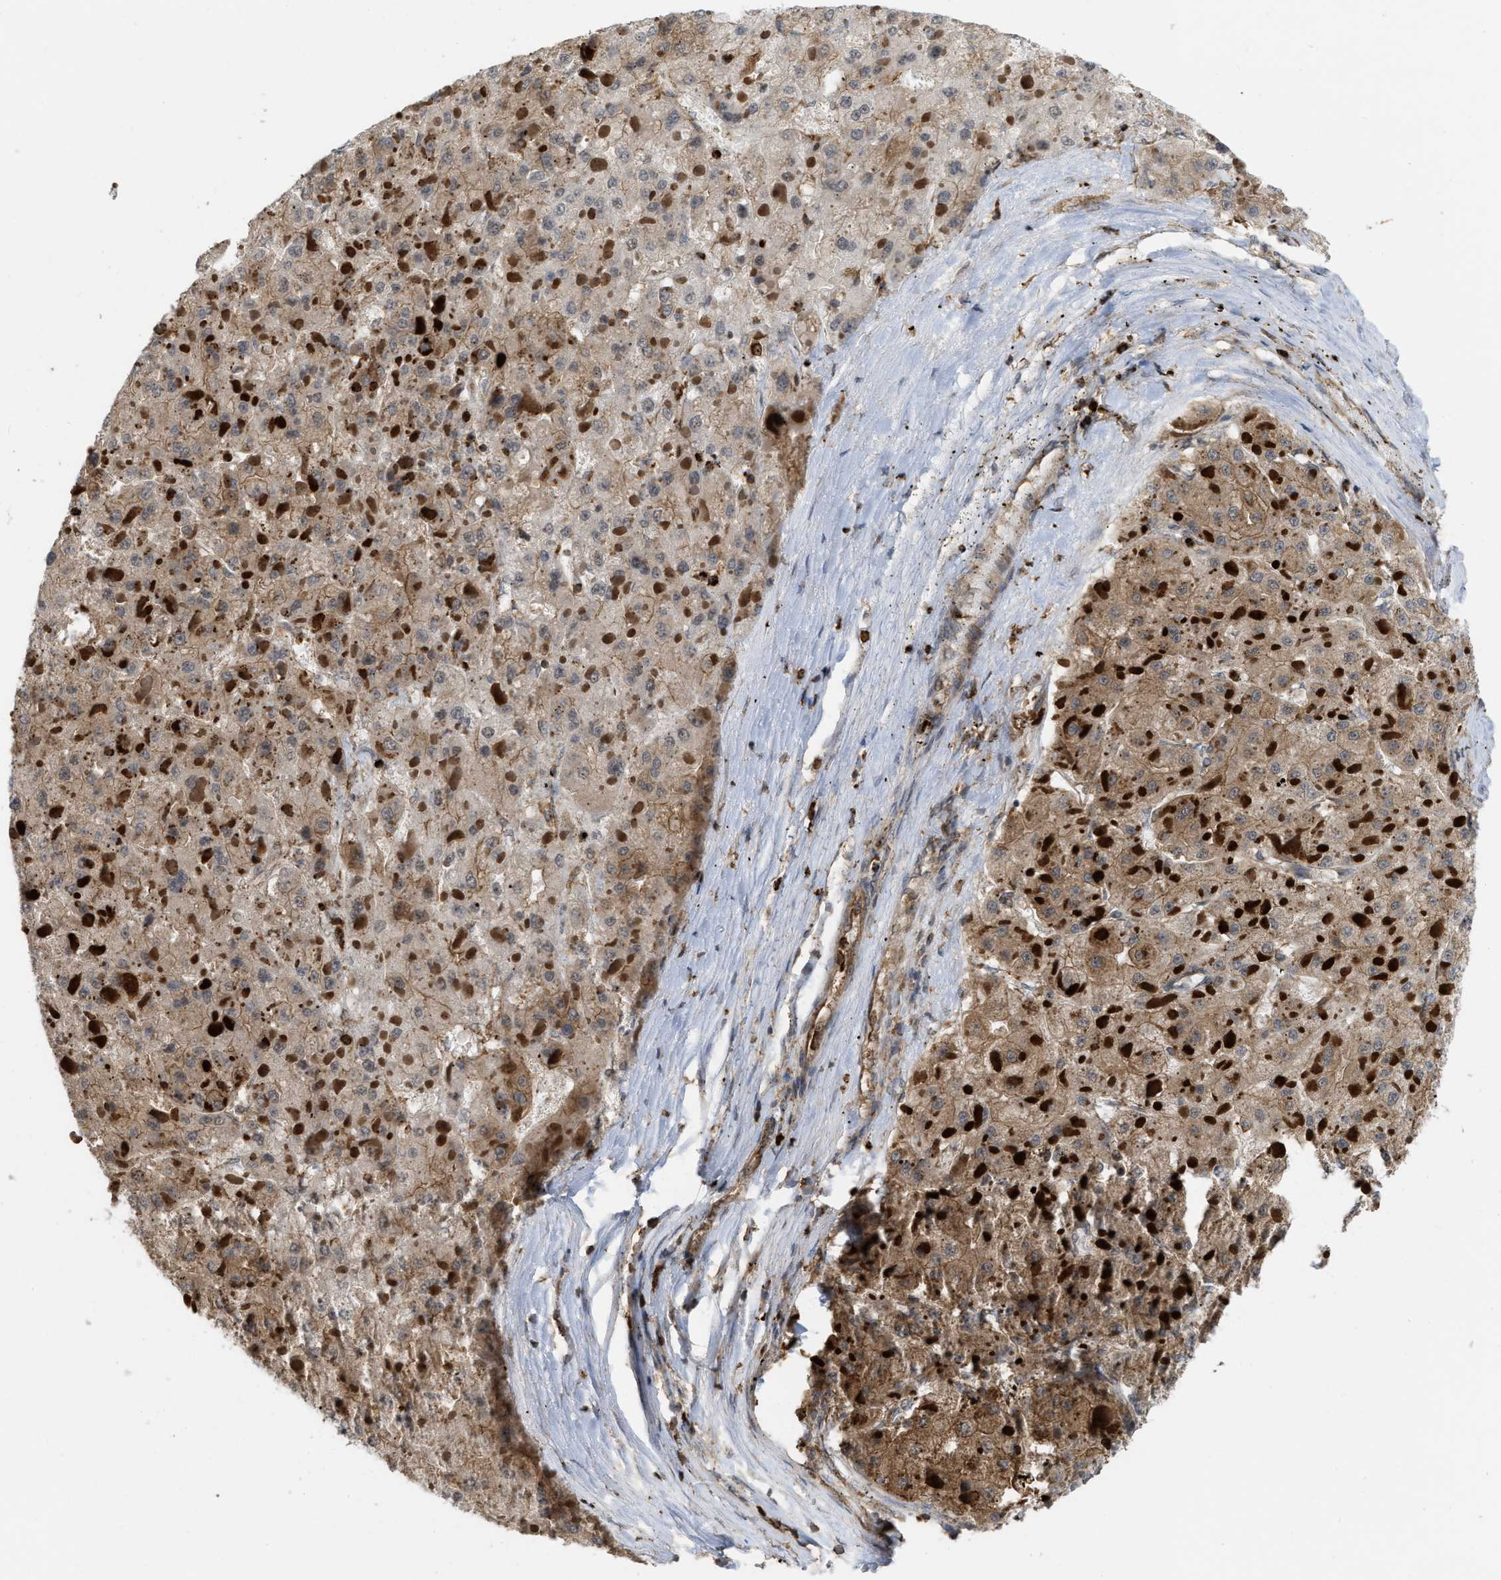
{"staining": {"intensity": "moderate", "quantity": ">75%", "location": "cytoplasmic/membranous"}, "tissue": "liver cancer", "cell_type": "Tumor cells", "image_type": "cancer", "snomed": [{"axis": "morphology", "description": "Carcinoma, Hepatocellular, NOS"}, {"axis": "topography", "description": "Liver"}], "caption": "Immunohistochemical staining of human liver cancer demonstrates medium levels of moderate cytoplasmic/membranous protein positivity in approximately >75% of tumor cells.", "gene": "IQCE", "patient": {"sex": "female", "age": 73}}